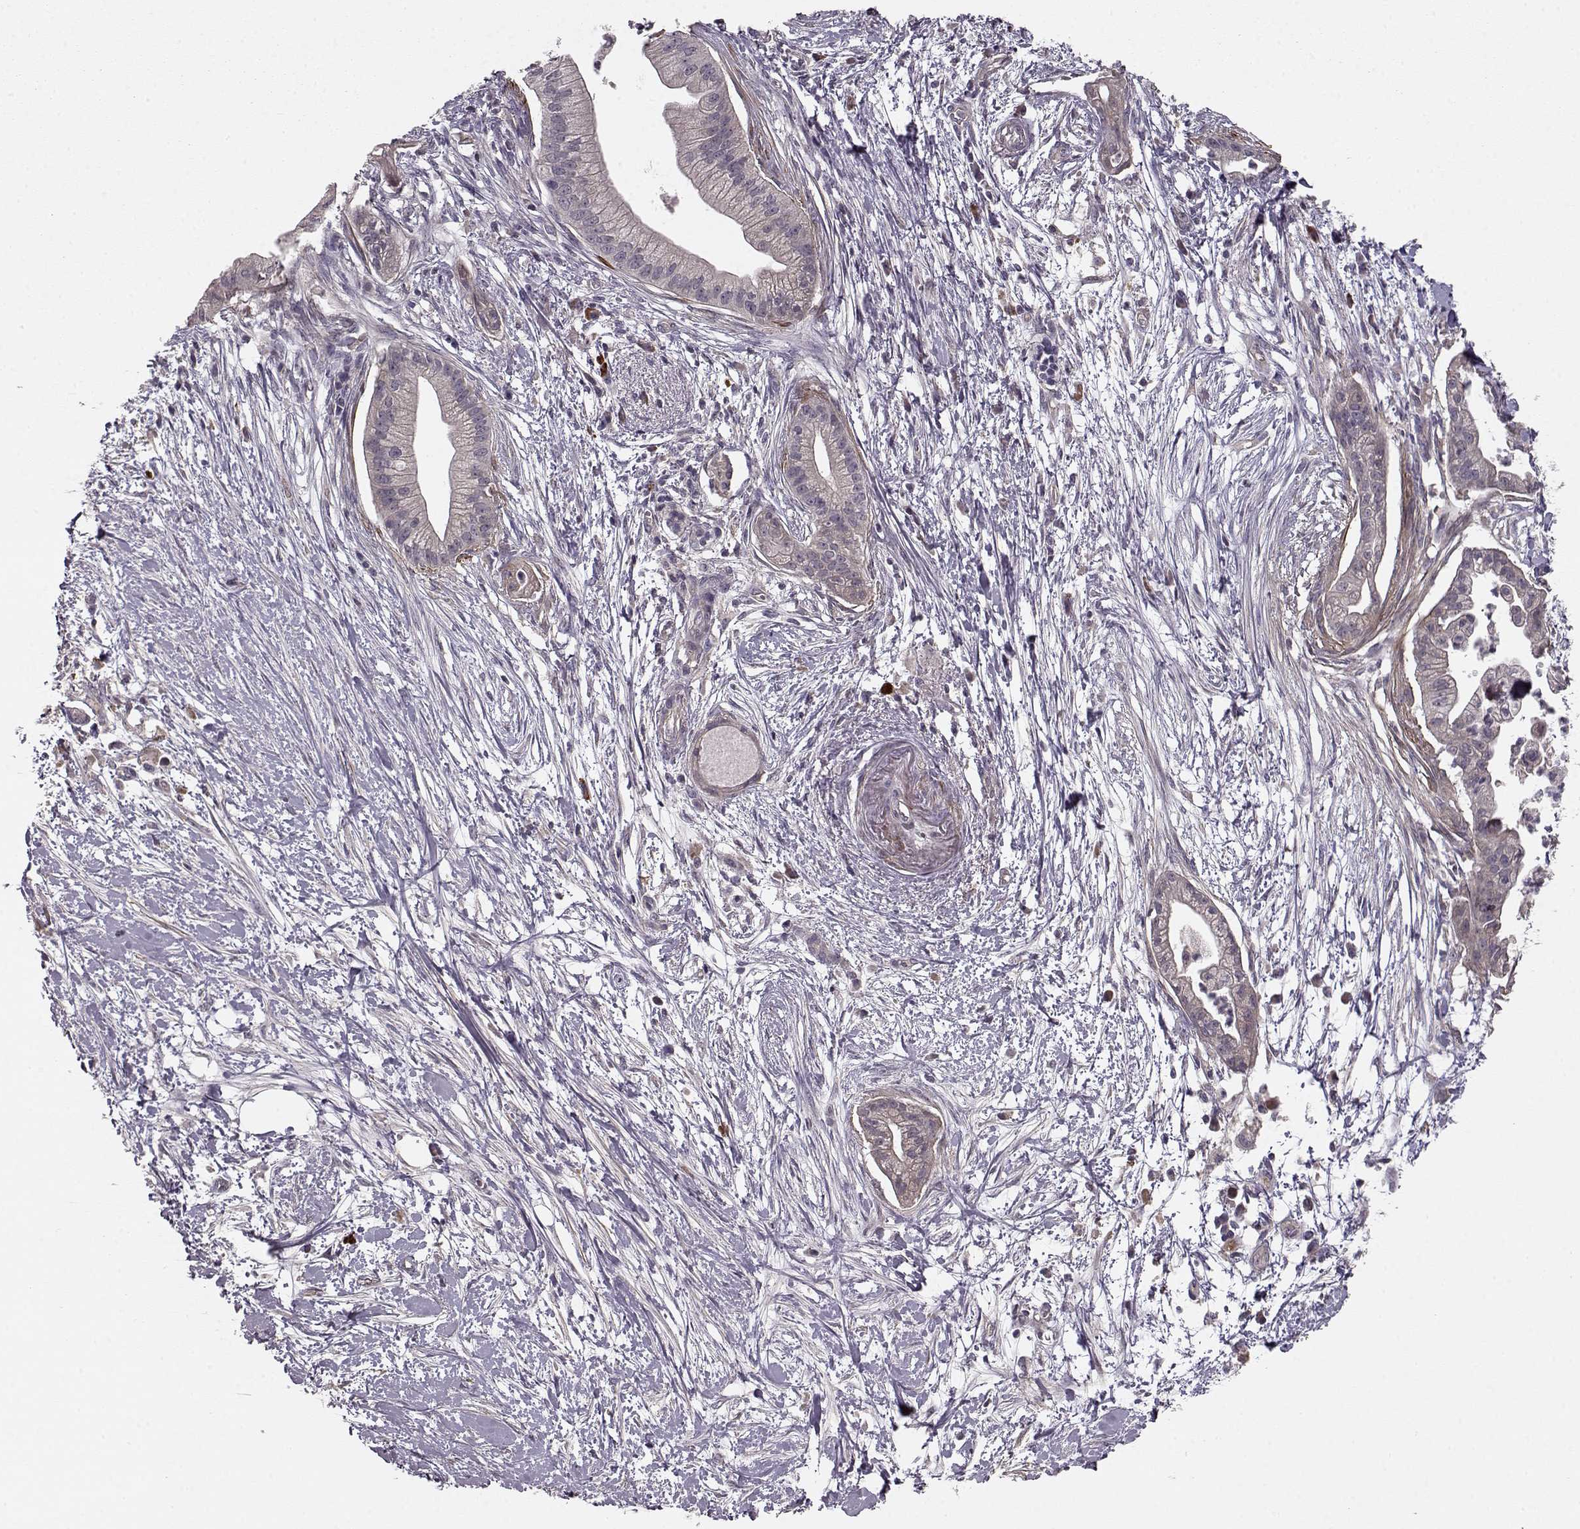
{"staining": {"intensity": "negative", "quantity": "none", "location": "none"}, "tissue": "pancreatic cancer", "cell_type": "Tumor cells", "image_type": "cancer", "snomed": [{"axis": "morphology", "description": "Normal tissue, NOS"}, {"axis": "morphology", "description": "Adenocarcinoma, NOS"}, {"axis": "topography", "description": "Lymph node"}, {"axis": "topography", "description": "Pancreas"}], "caption": "This is an immunohistochemistry (IHC) histopathology image of human pancreatic adenocarcinoma. There is no staining in tumor cells.", "gene": "SLAIN2", "patient": {"sex": "female", "age": 58}}